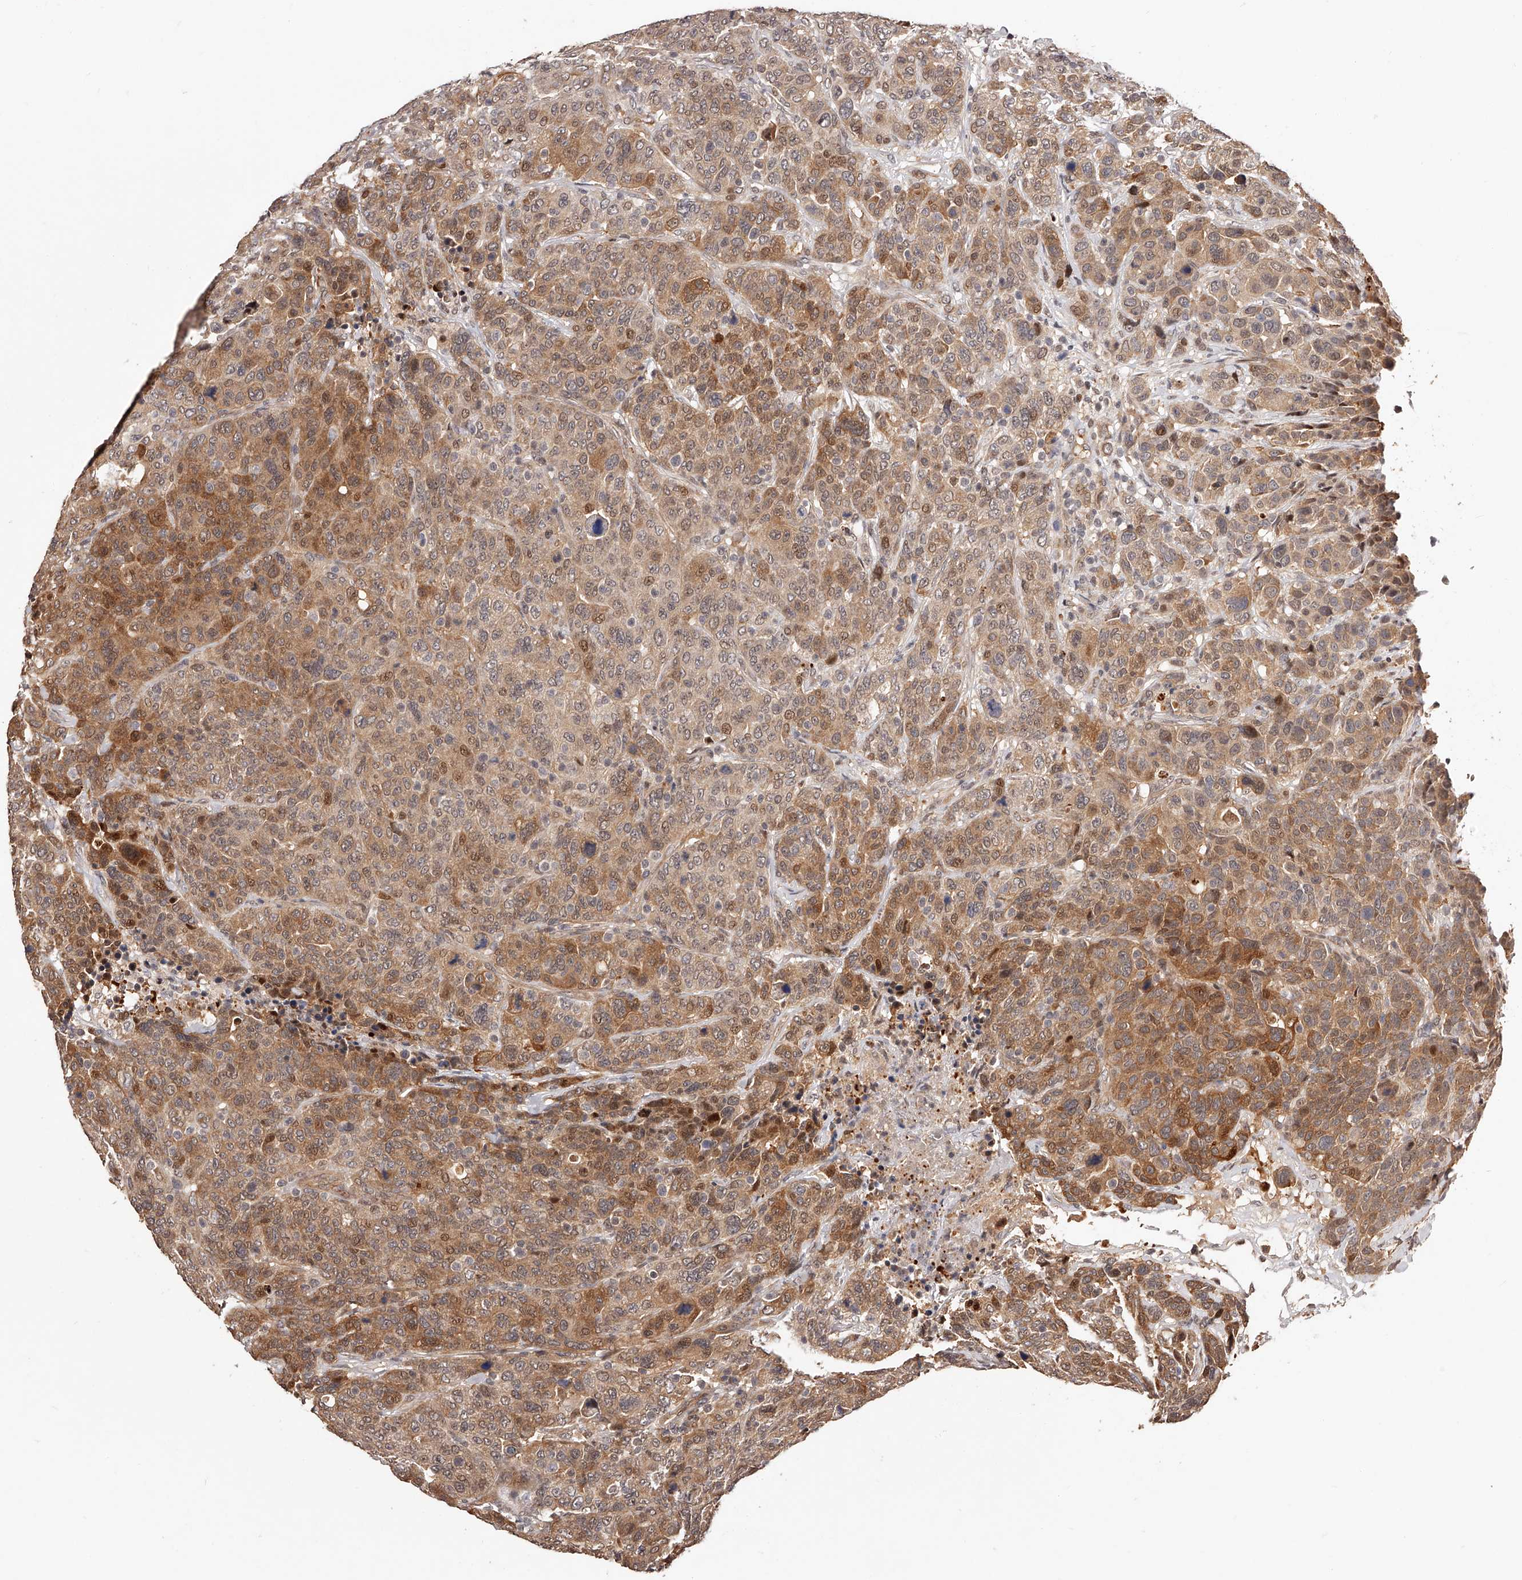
{"staining": {"intensity": "moderate", "quantity": ">75%", "location": "cytoplasmic/membranous,nuclear"}, "tissue": "breast cancer", "cell_type": "Tumor cells", "image_type": "cancer", "snomed": [{"axis": "morphology", "description": "Duct carcinoma"}, {"axis": "topography", "description": "Breast"}], "caption": "IHC image of neoplastic tissue: infiltrating ductal carcinoma (breast) stained using immunohistochemistry reveals medium levels of moderate protein expression localized specifically in the cytoplasmic/membranous and nuclear of tumor cells, appearing as a cytoplasmic/membranous and nuclear brown color.", "gene": "CUL7", "patient": {"sex": "female", "age": 37}}